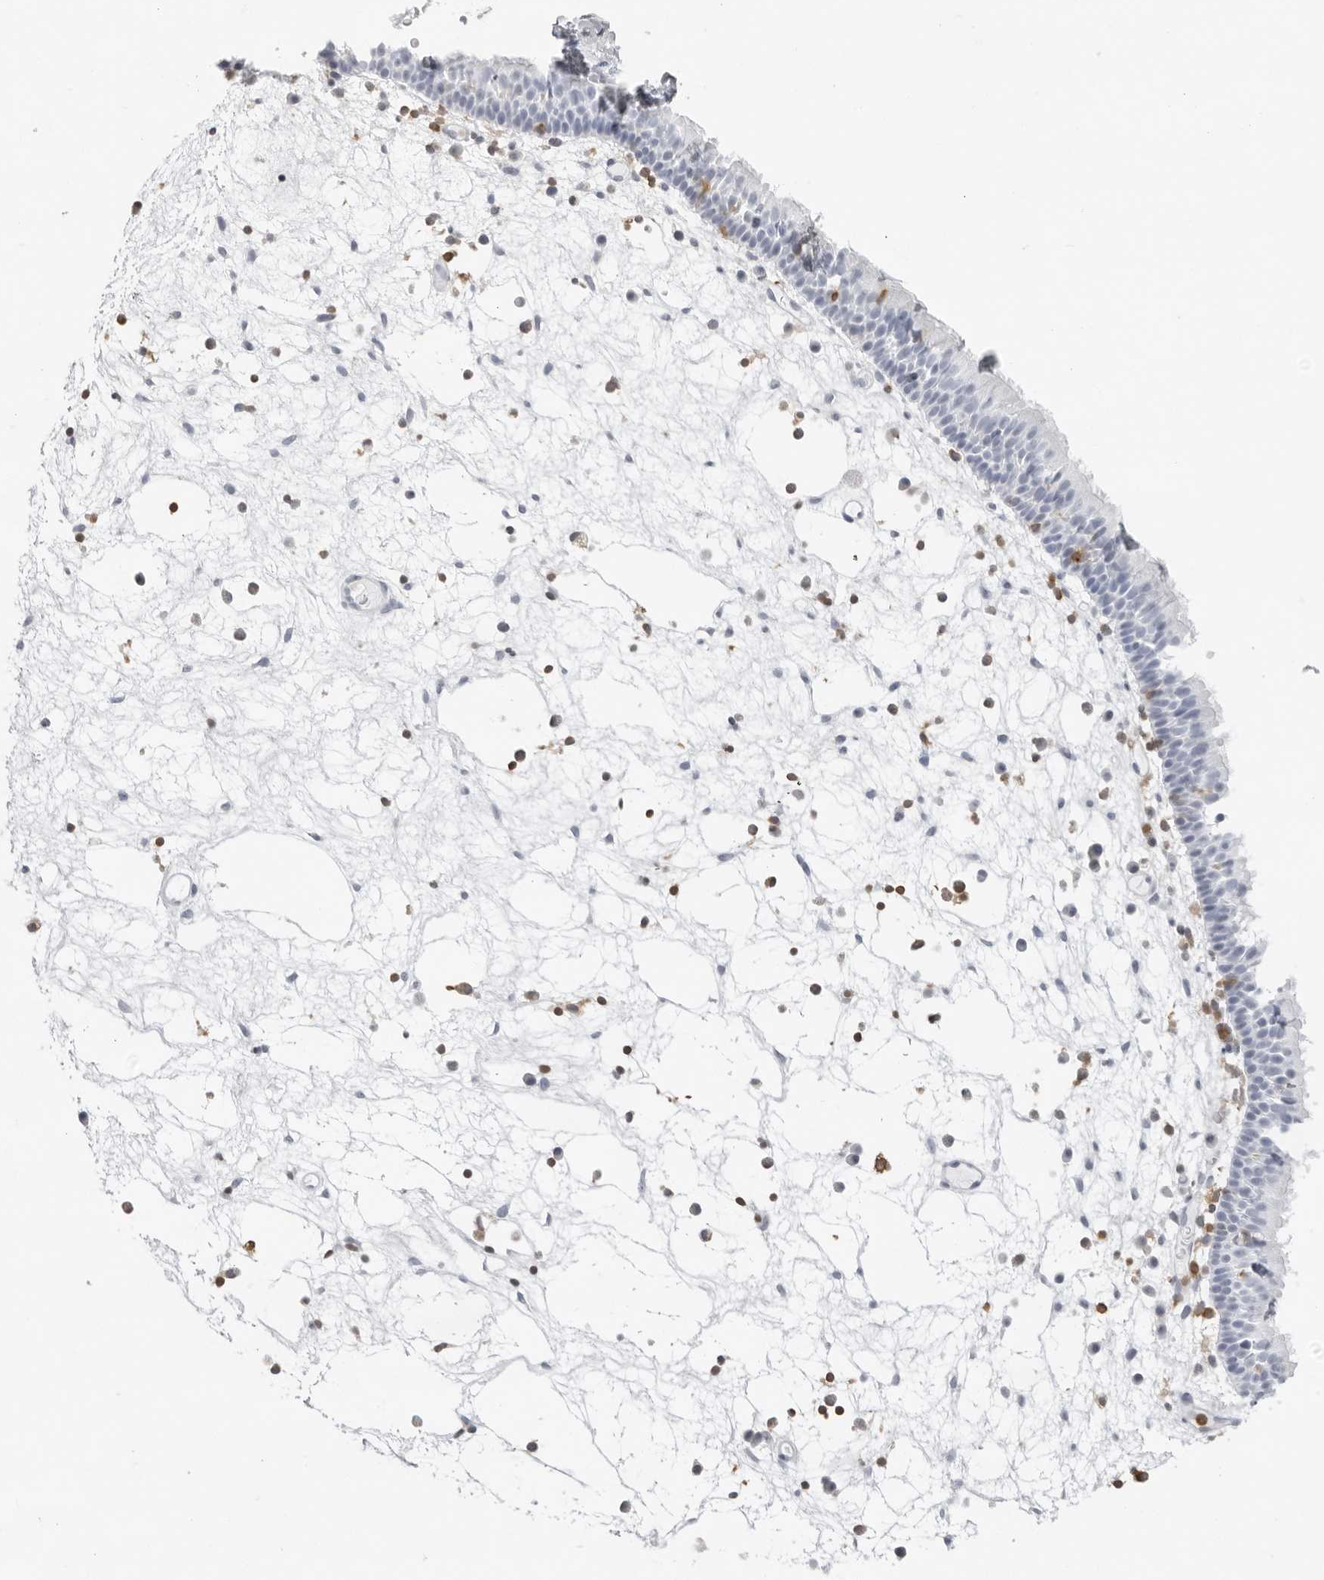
{"staining": {"intensity": "negative", "quantity": "none", "location": "none"}, "tissue": "nasopharynx", "cell_type": "Respiratory epithelial cells", "image_type": "normal", "snomed": [{"axis": "morphology", "description": "Normal tissue, NOS"}, {"axis": "morphology", "description": "Inflammation, NOS"}, {"axis": "morphology", "description": "Malignant melanoma, Metastatic site"}, {"axis": "topography", "description": "Nasopharynx"}], "caption": "Respiratory epithelial cells show no significant protein expression in unremarkable nasopharynx.", "gene": "FMNL1", "patient": {"sex": "male", "age": 70}}